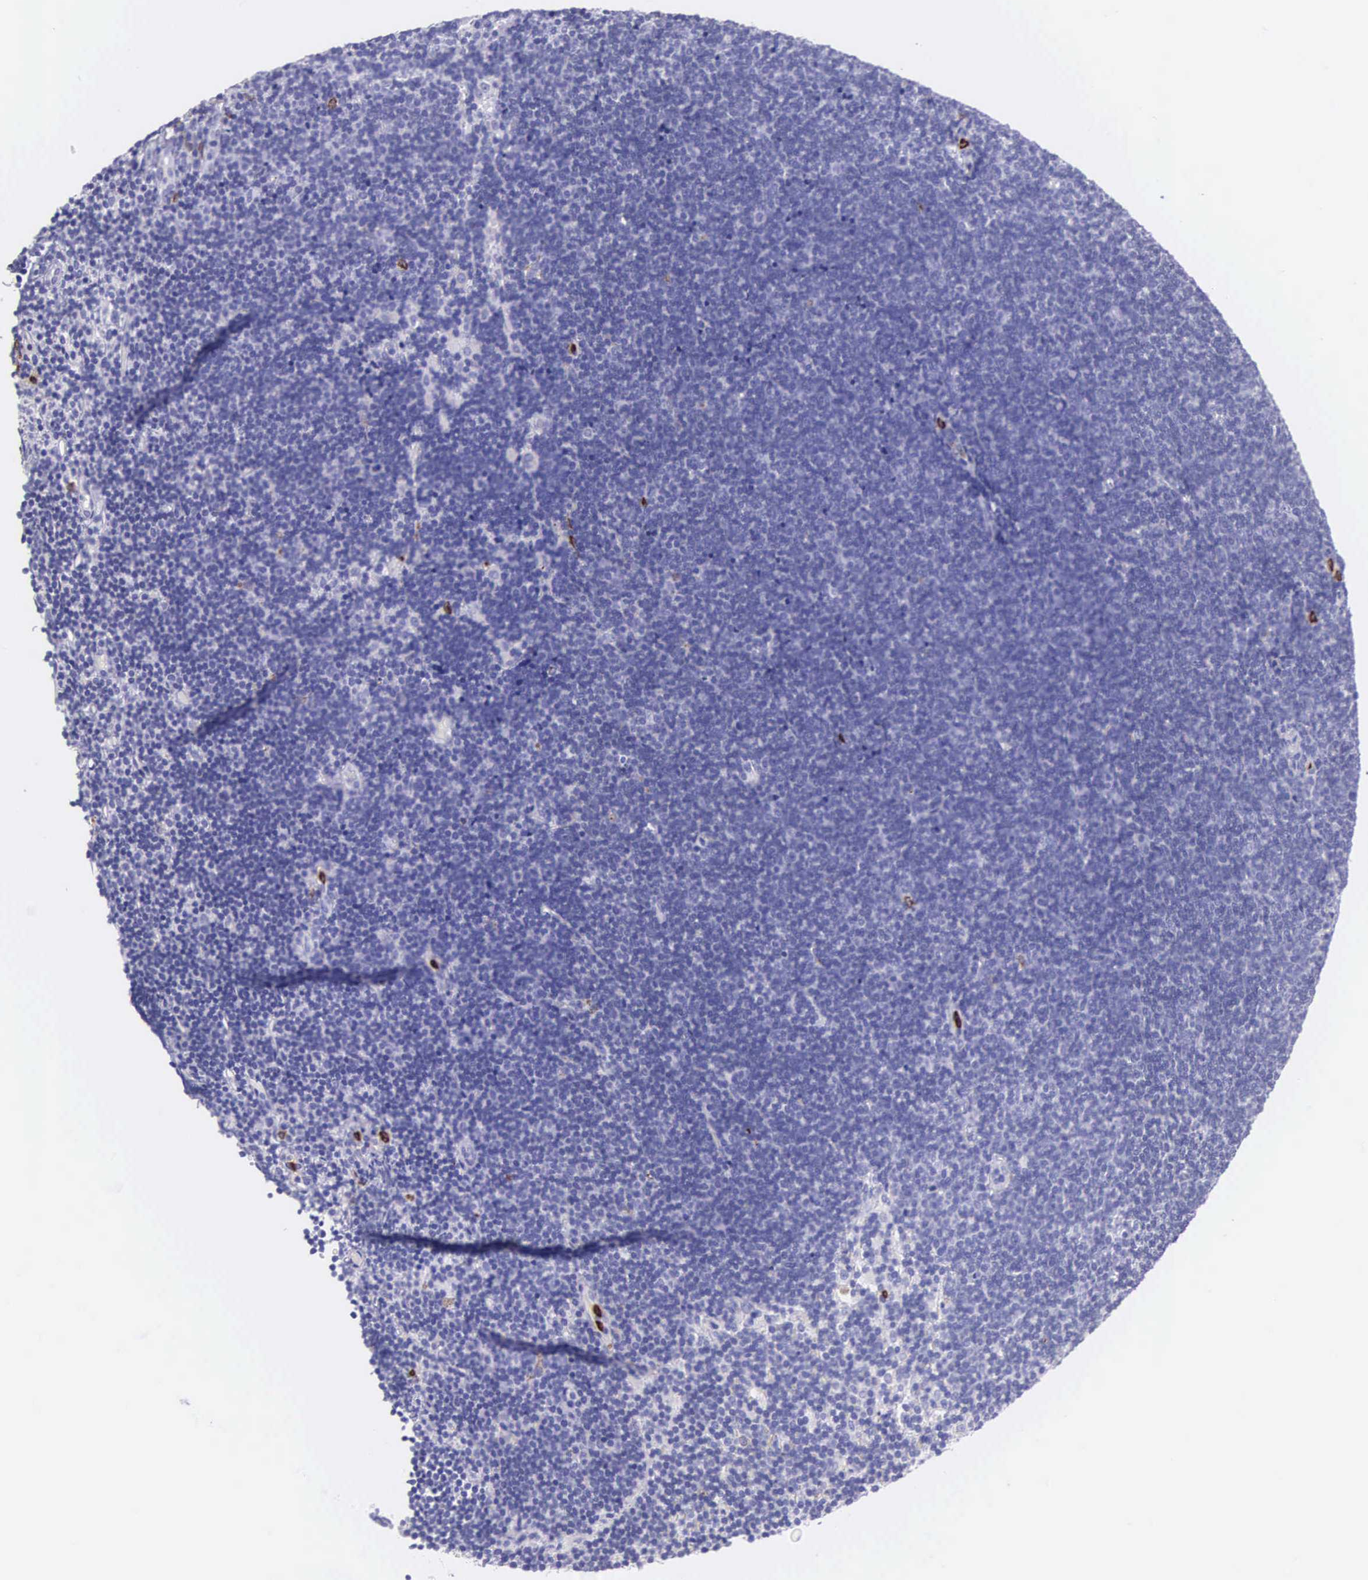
{"staining": {"intensity": "negative", "quantity": "none", "location": "none"}, "tissue": "lymphoma", "cell_type": "Tumor cells", "image_type": "cancer", "snomed": [{"axis": "morphology", "description": "Malignant lymphoma, non-Hodgkin's type, Low grade"}, {"axis": "topography", "description": "Lymph node"}], "caption": "Immunohistochemistry (IHC) photomicrograph of neoplastic tissue: human low-grade malignant lymphoma, non-Hodgkin's type stained with DAB (3,3'-diaminobenzidine) reveals no significant protein expression in tumor cells.", "gene": "FCN1", "patient": {"sex": "female", "age": 51}}